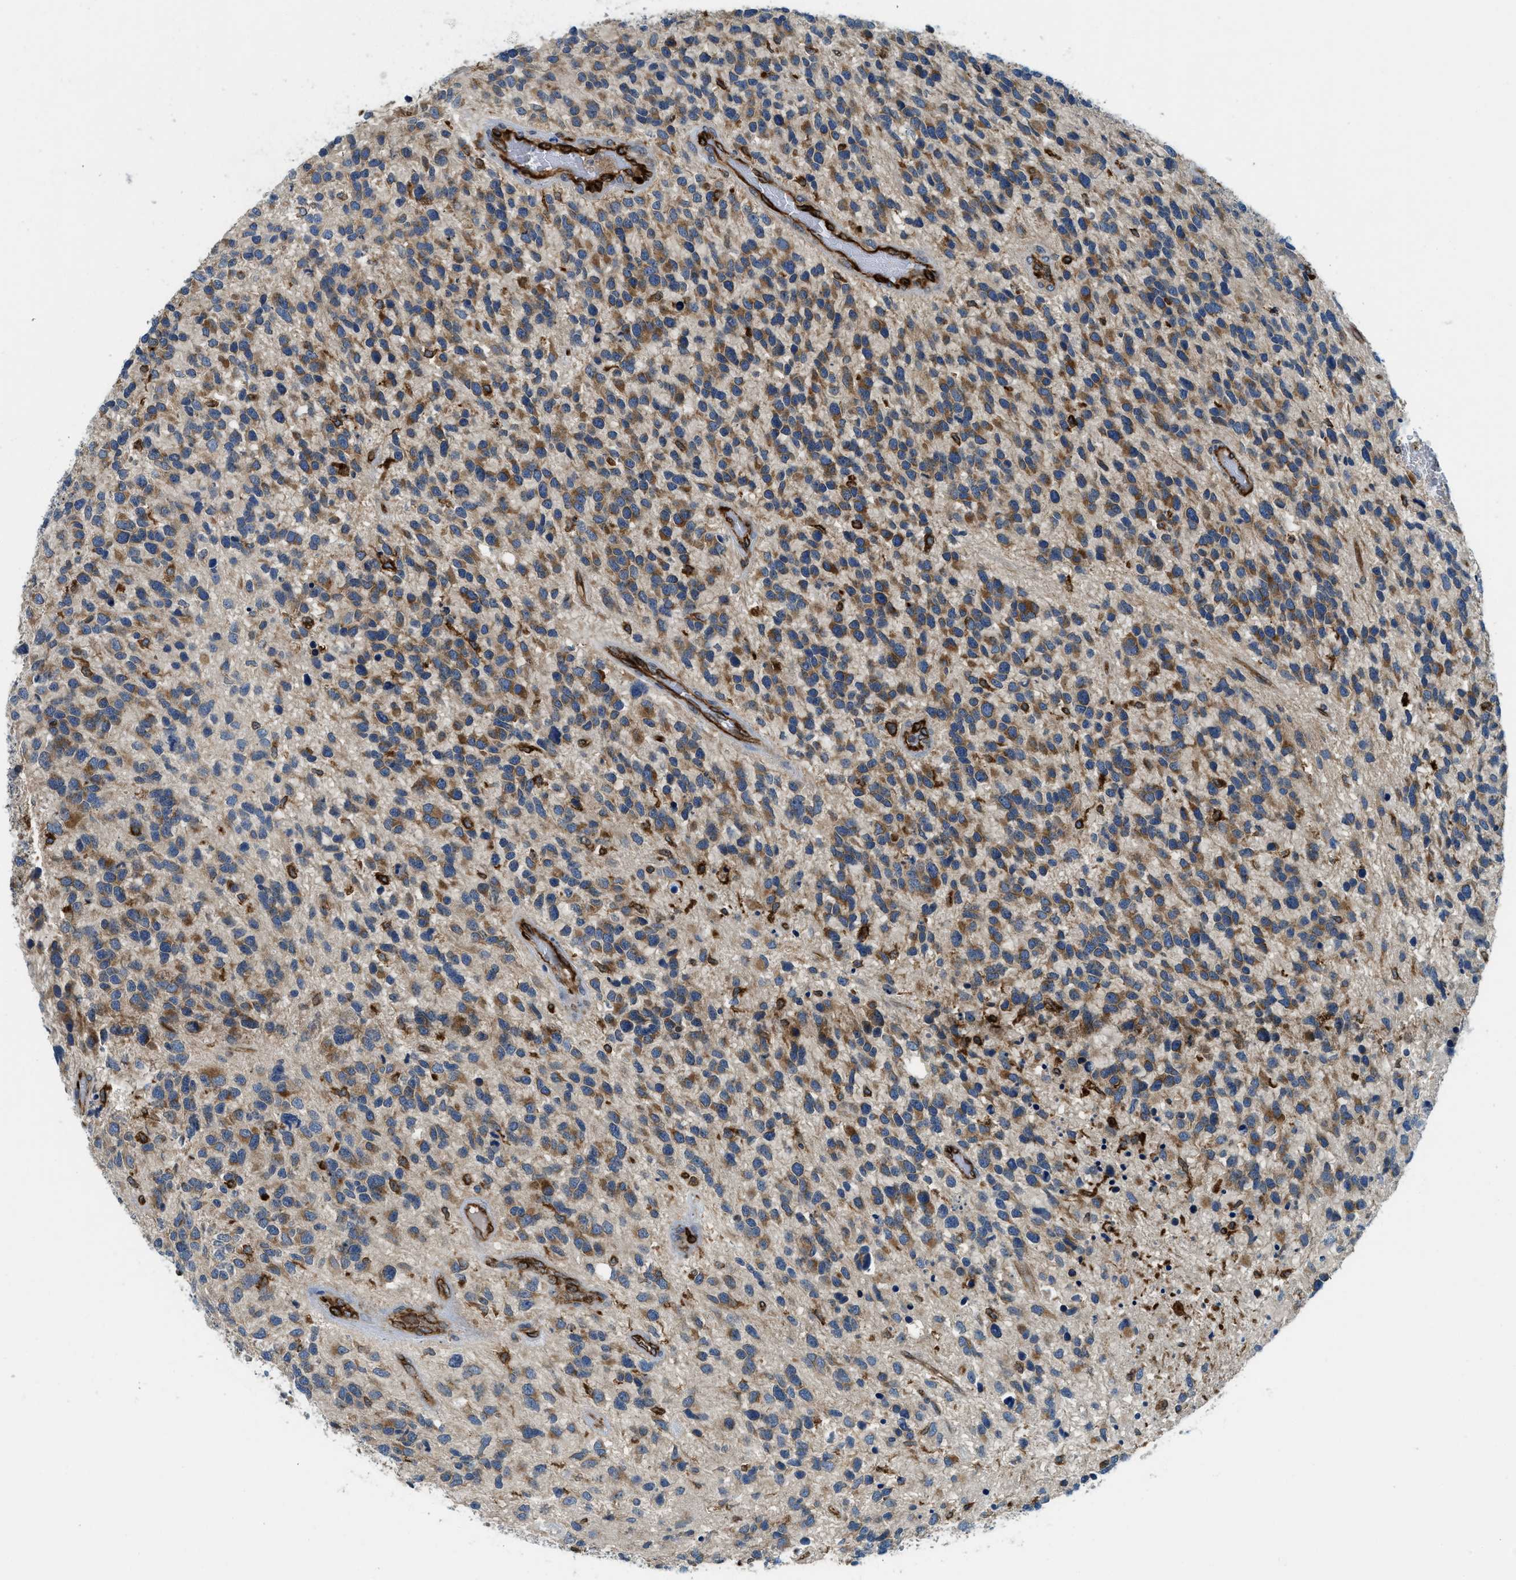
{"staining": {"intensity": "moderate", "quantity": ">75%", "location": "cytoplasmic/membranous"}, "tissue": "glioma", "cell_type": "Tumor cells", "image_type": "cancer", "snomed": [{"axis": "morphology", "description": "Glioma, malignant, High grade"}, {"axis": "topography", "description": "Brain"}], "caption": "Protein staining exhibits moderate cytoplasmic/membranous positivity in approximately >75% of tumor cells in malignant high-grade glioma. The protein of interest is stained brown, and the nuclei are stained in blue (DAB IHC with brightfield microscopy, high magnification).", "gene": "BCAP31", "patient": {"sex": "female", "age": 58}}